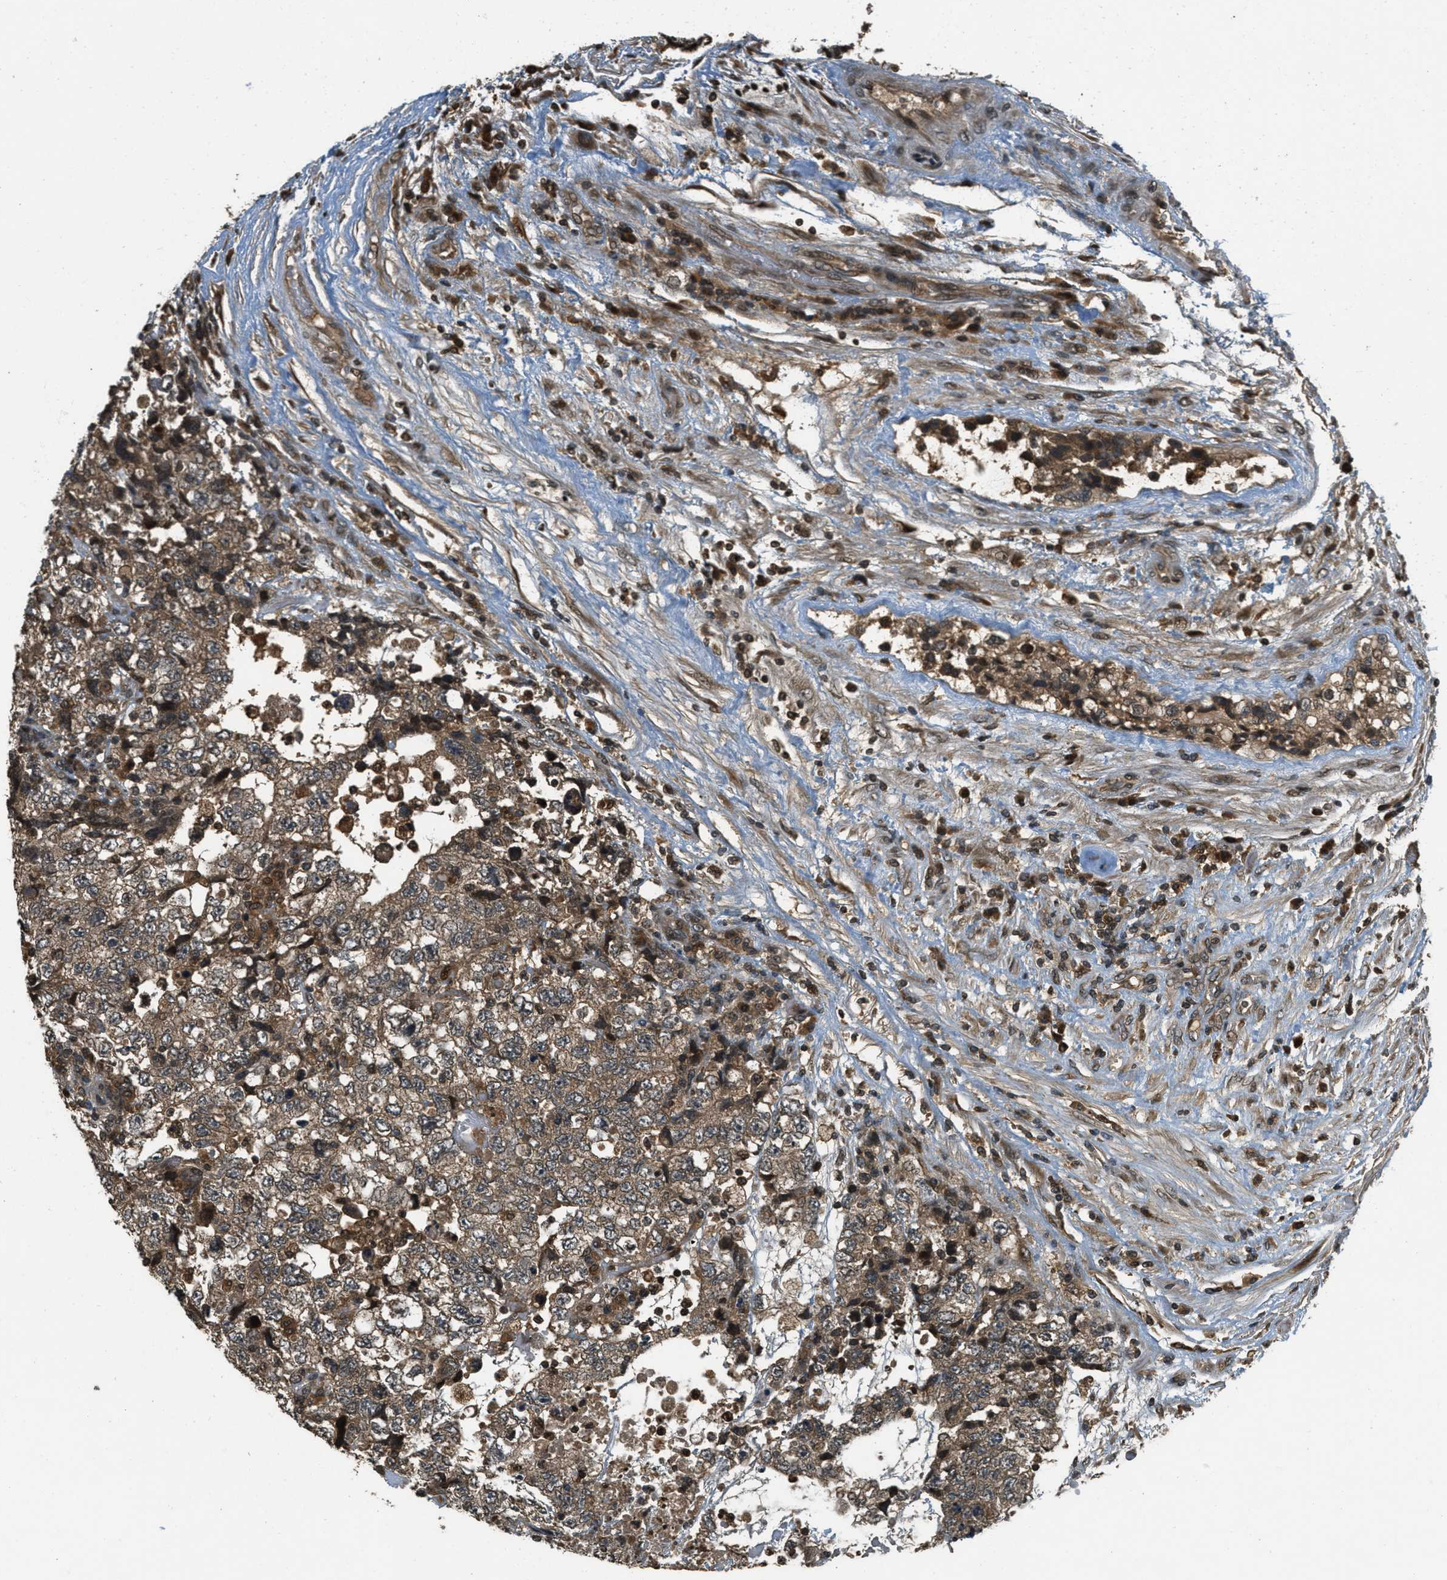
{"staining": {"intensity": "moderate", "quantity": ">75%", "location": "cytoplasmic/membranous"}, "tissue": "testis cancer", "cell_type": "Tumor cells", "image_type": "cancer", "snomed": [{"axis": "morphology", "description": "Carcinoma, Embryonal, NOS"}, {"axis": "topography", "description": "Testis"}], "caption": "Approximately >75% of tumor cells in embryonal carcinoma (testis) demonstrate moderate cytoplasmic/membranous protein expression as visualized by brown immunohistochemical staining.", "gene": "ATG7", "patient": {"sex": "male", "age": 36}}